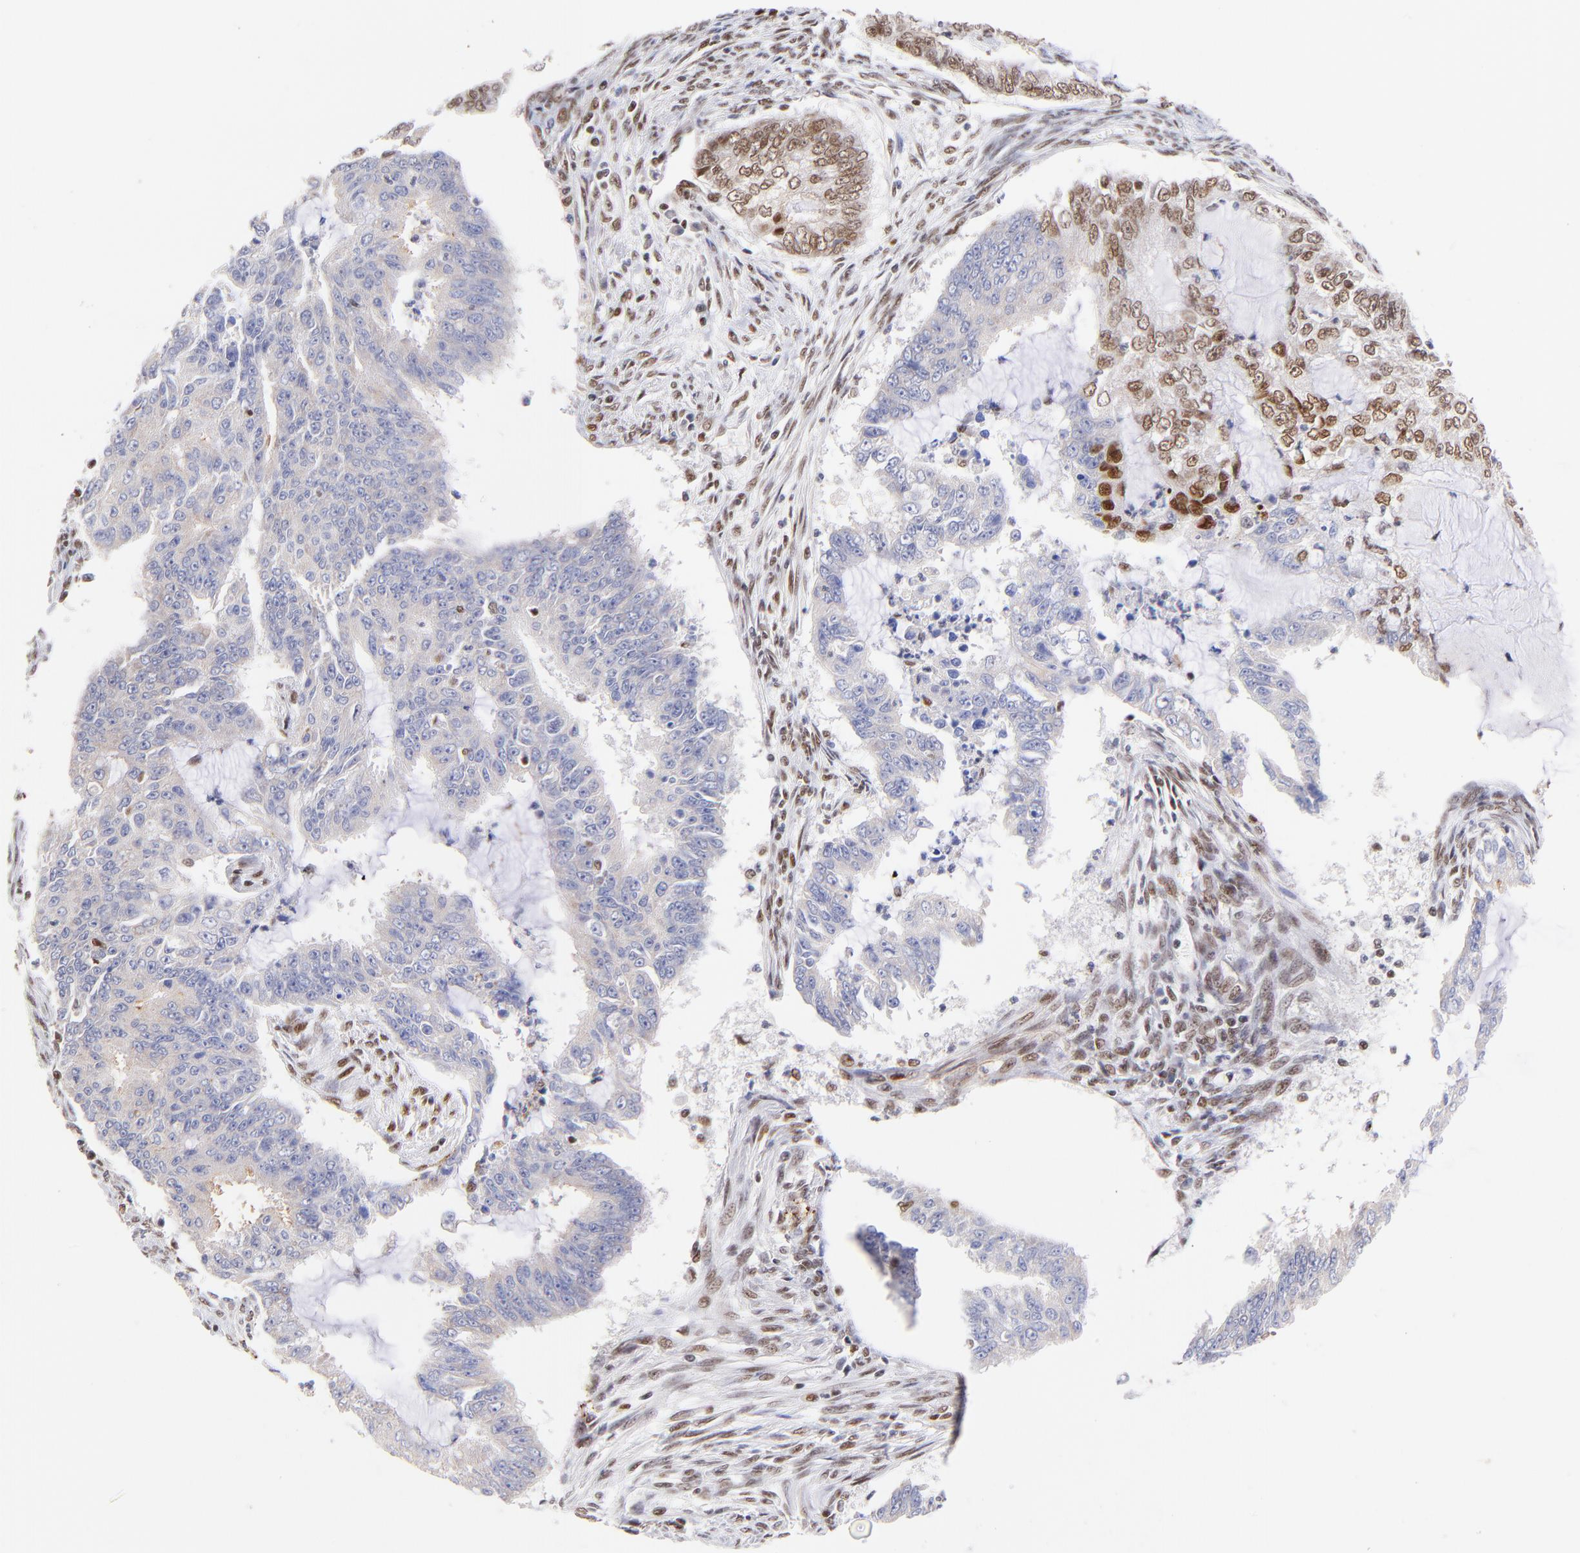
{"staining": {"intensity": "moderate", "quantity": "25%-75%", "location": "nuclear"}, "tissue": "endometrial cancer", "cell_type": "Tumor cells", "image_type": "cancer", "snomed": [{"axis": "morphology", "description": "Adenocarcinoma, NOS"}, {"axis": "topography", "description": "Endometrium"}], "caption": "Protein expression by IHC displays moderate nuclear staining in about 25%-75% of tumor cells in adenocarcinoma (endometrial).", "gene": "MIDEAS", "patient": {"sex": "female", "age": 75}}